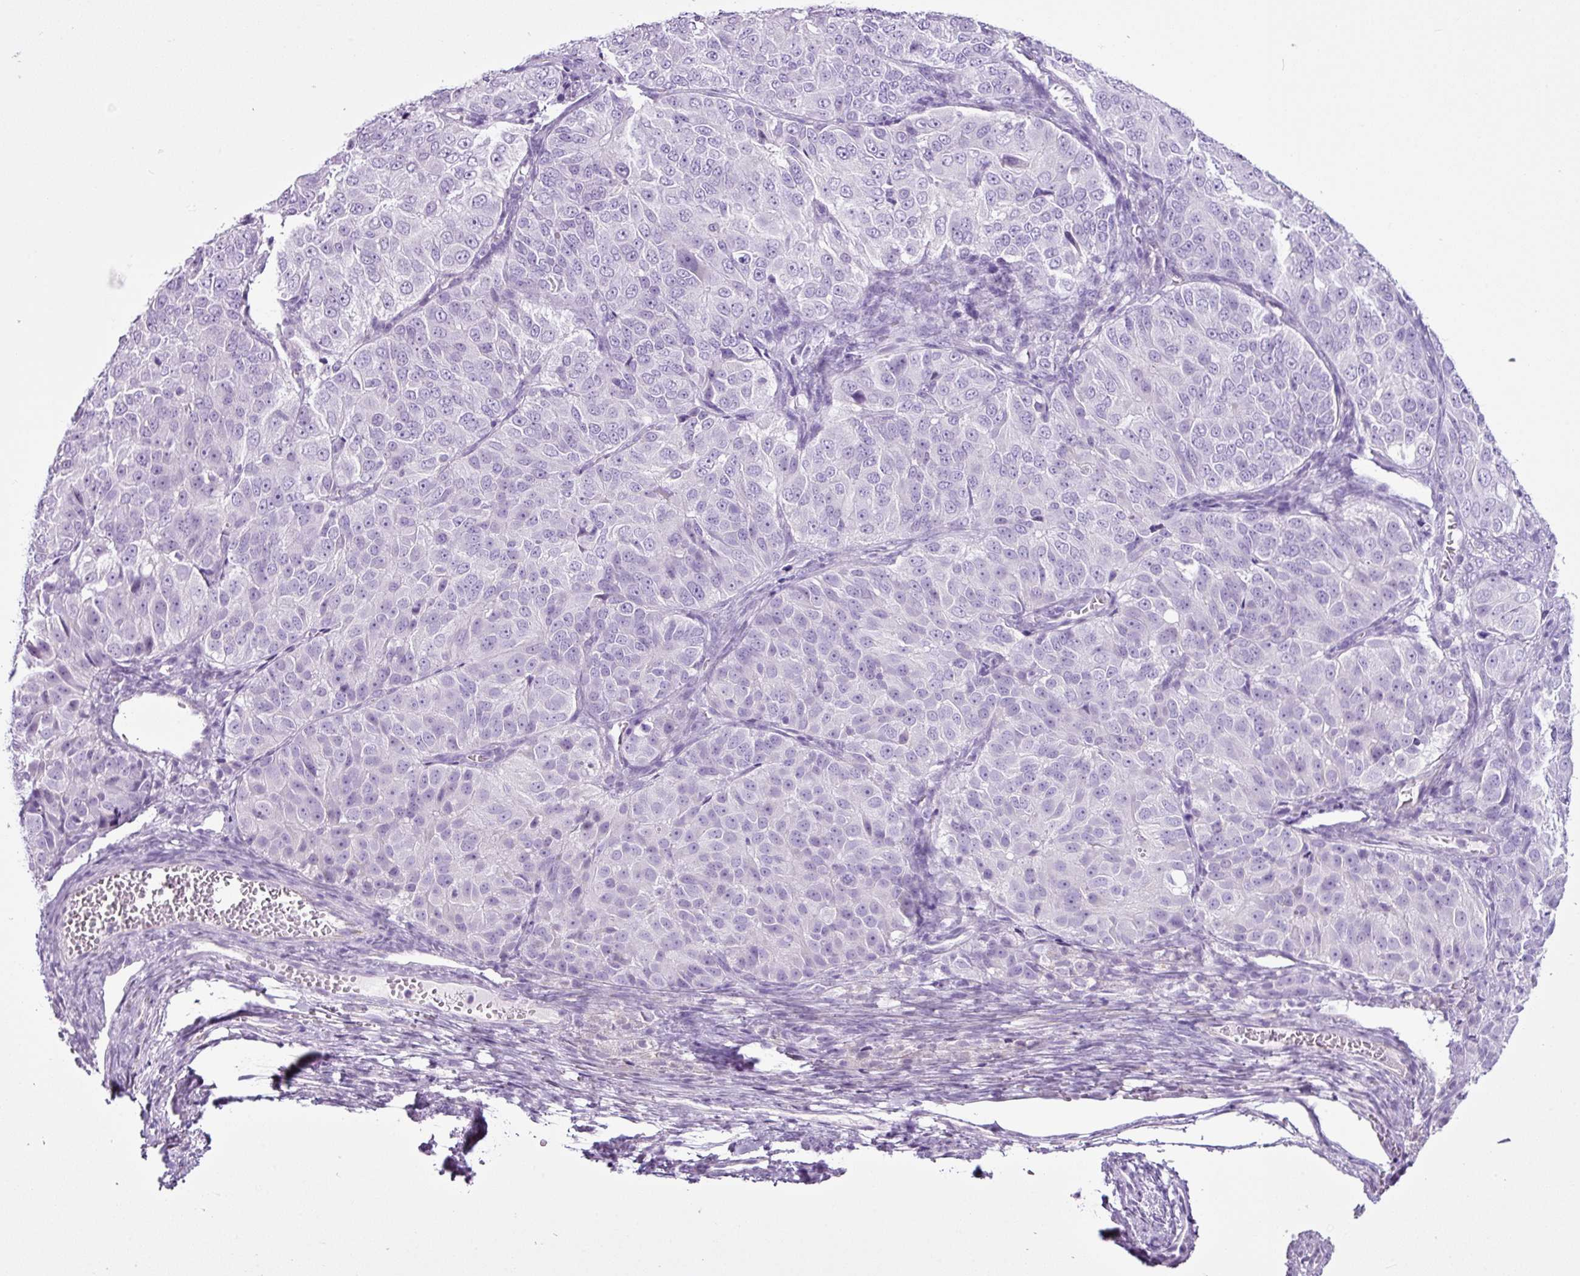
{"staining": {"intensity": "negative", "quantity": "none", "location": "none"}, "tissue": "ovarian cancer", "cell_type": "Tumor cells", "image_type": "cancer", "snomed": [{"axis": "morphology", "description": "Carcinoma, endometroid"}, {"axis": "topography", "description": "Ovary"}], "caption": "Tumor cells are negative for protein expression in human ovarian endometroid carcinoma.", "gene": "LILRB4", "patient": {"sex": "female", "age": 51}}